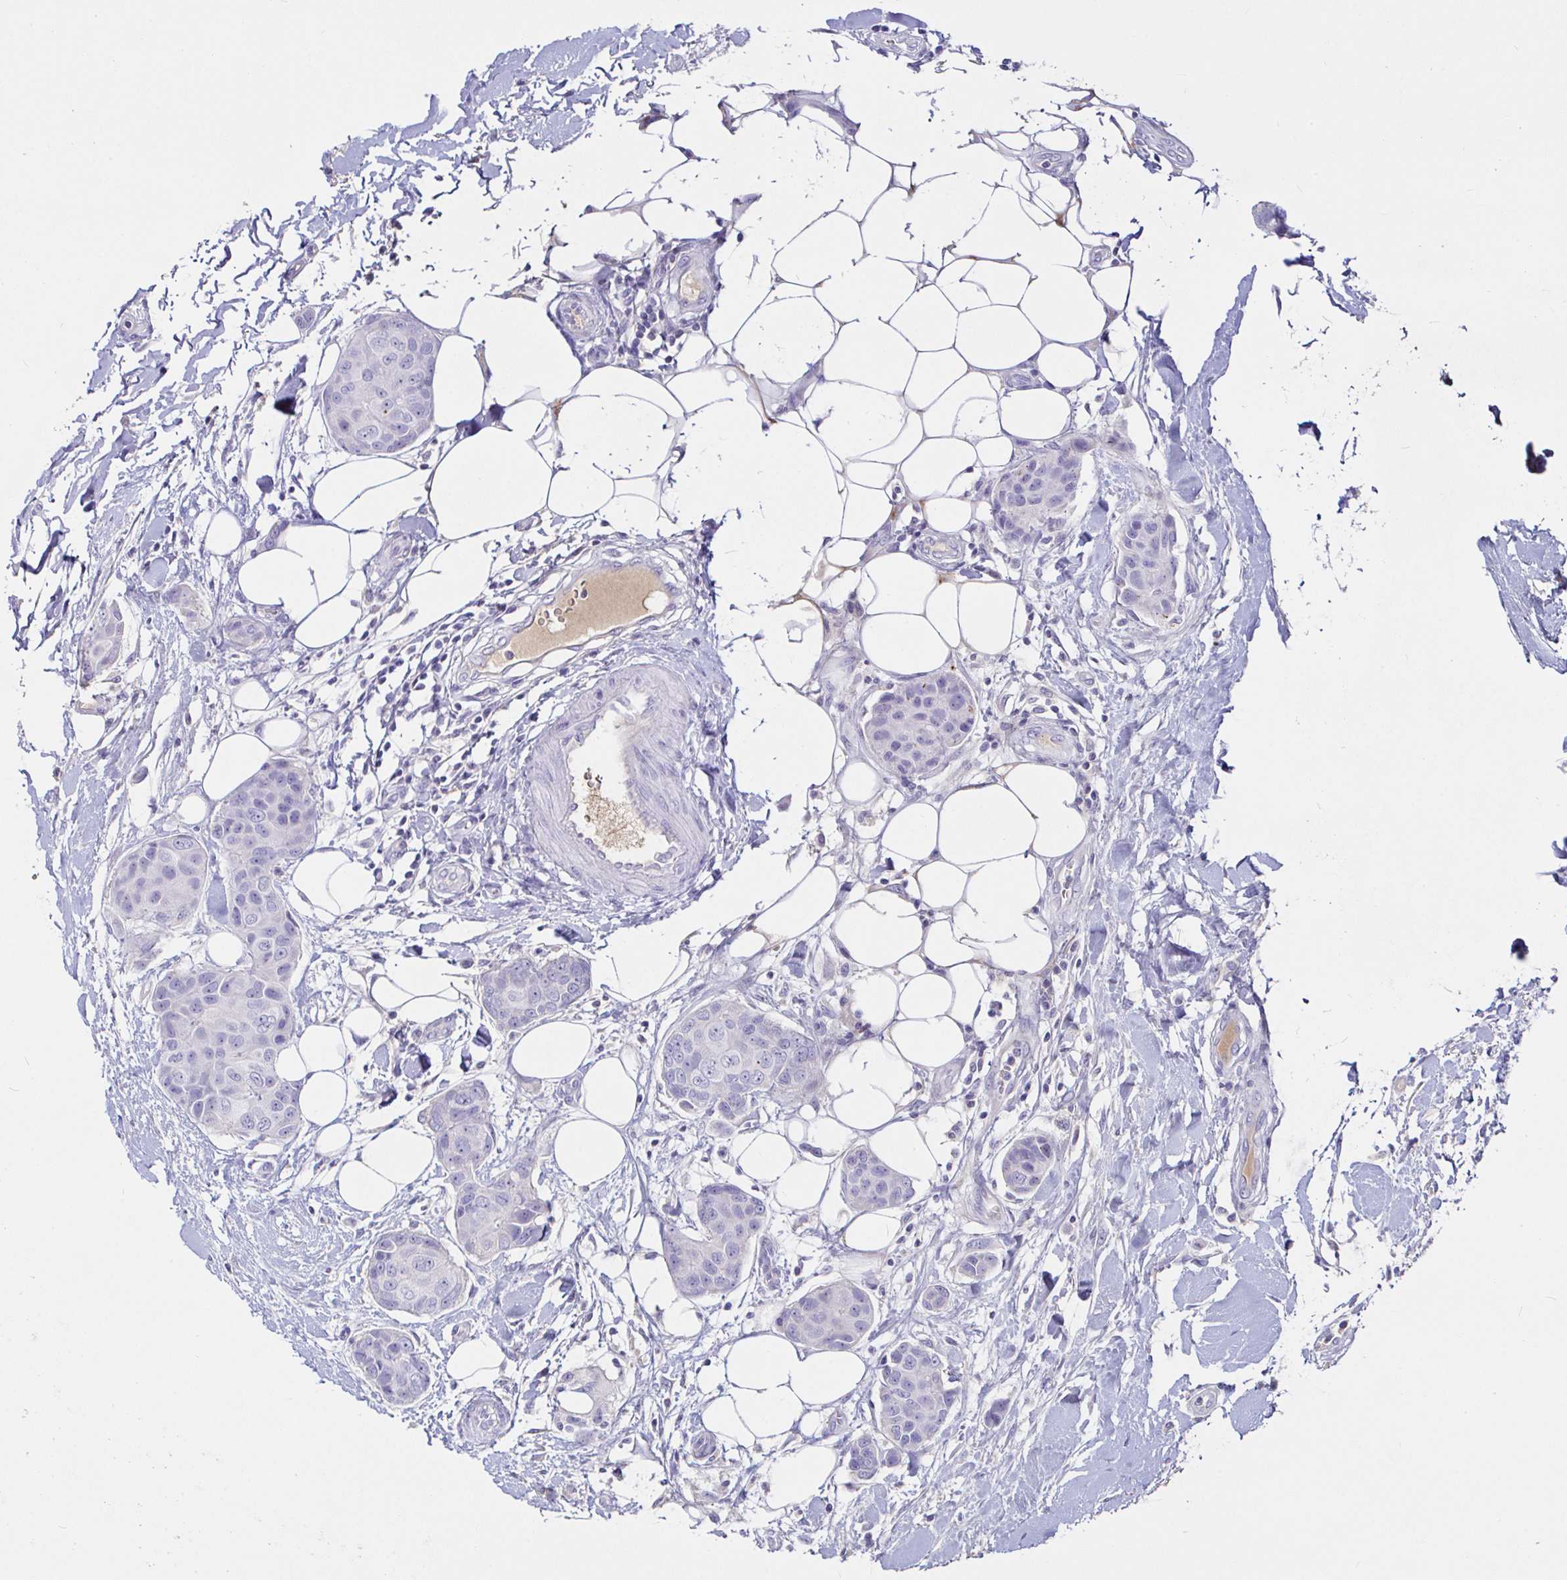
{"staining": {"intensity": "negative", "quantity": "none", "location": "none"}, "tissue": "breast cancer", "cell_type": "Tumor cells", "image_type": "cancer", "snomed": [{"axis": "morphology", "description": "Duct carcinoma"}, {"axis": "topography", "description": "Breast"}, {"axis": "topography", "description": "Lymph node"}], "caption": "IHC photomicrograph of neoplastic tissue: human breast cancer stained with DAB reveals no significant protein staining in tumor cells.", "gene": "SAA4", "patient": {"sex": "female", "age": 80}}